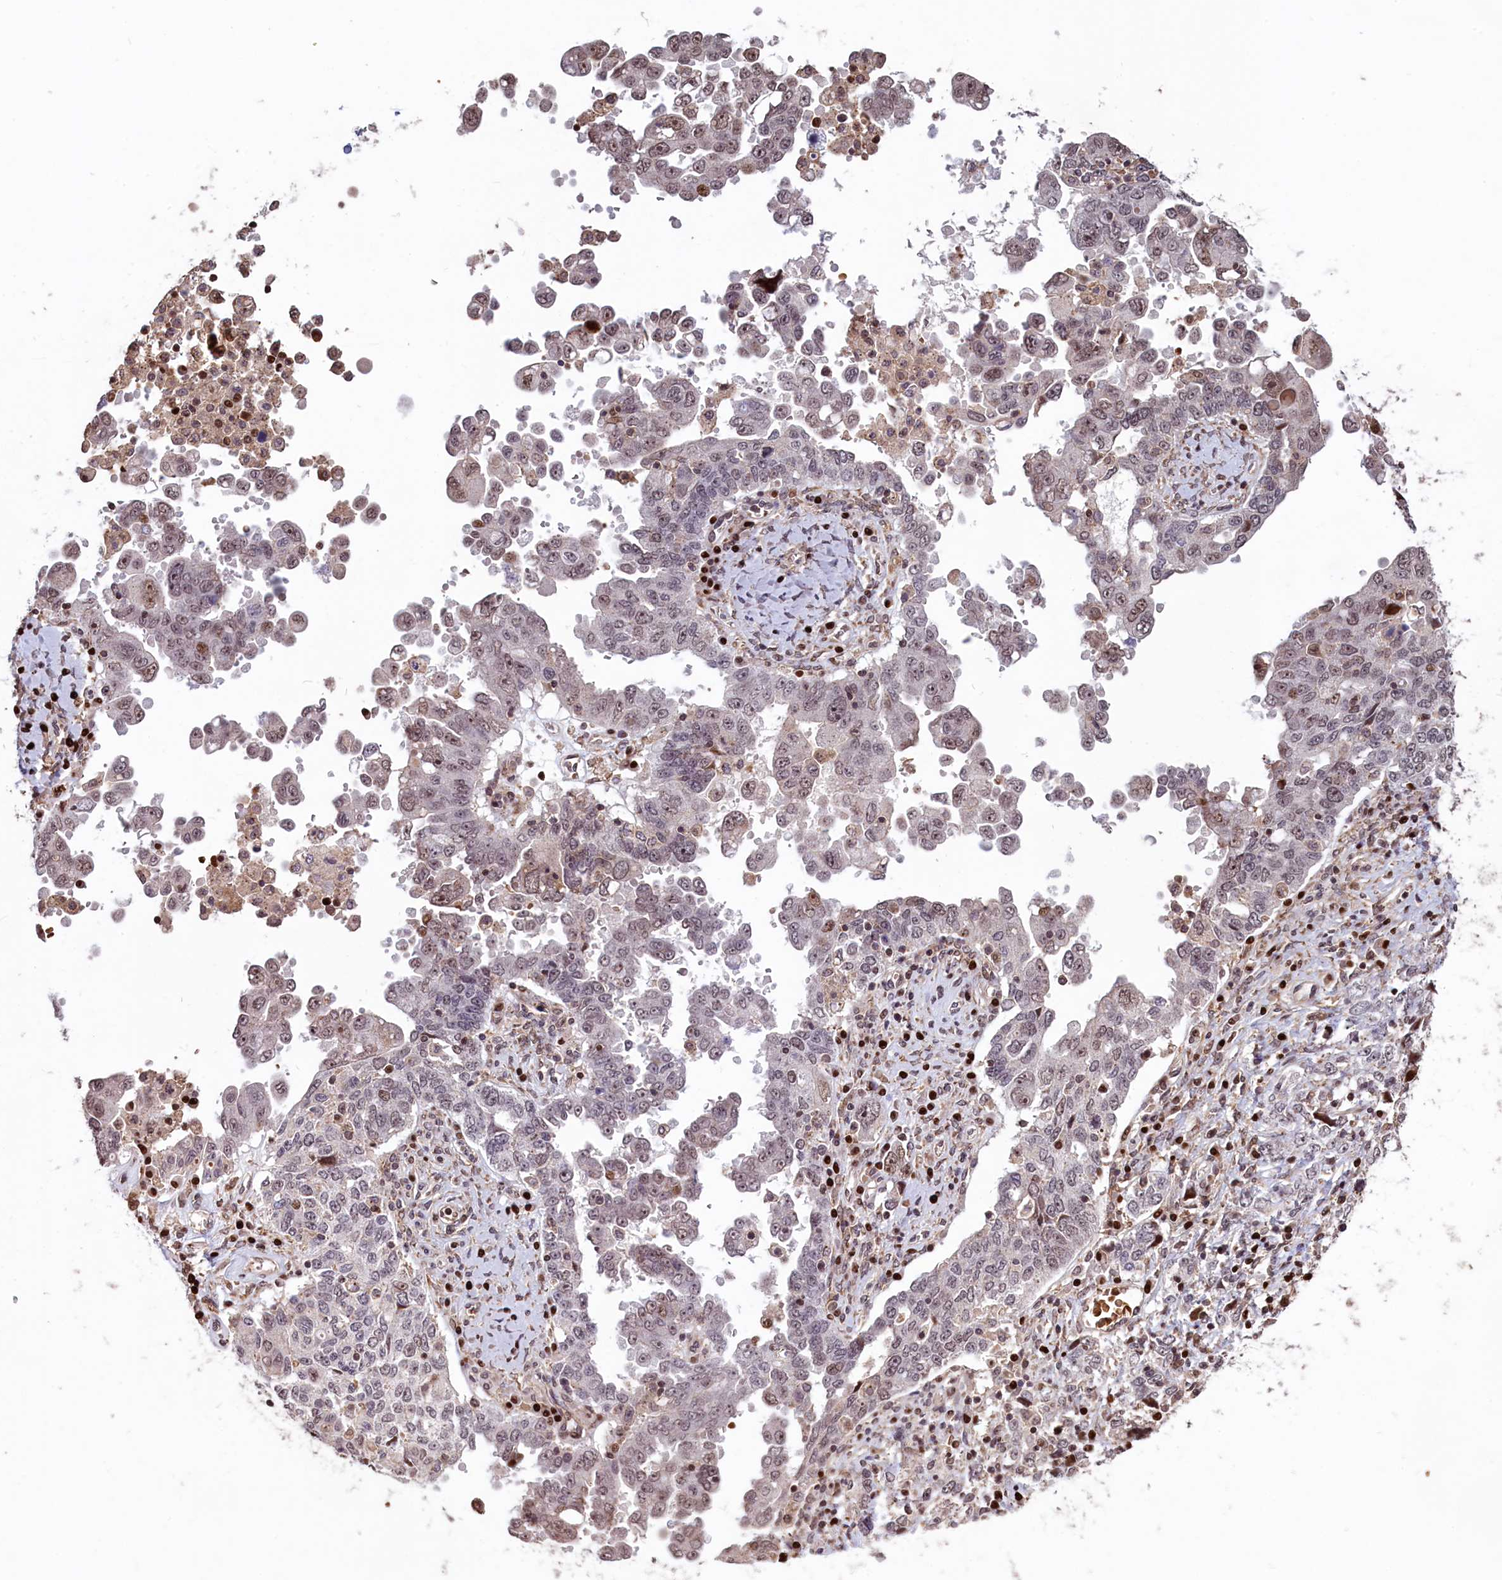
{"staining": {"intensity": "weak", "quantity": ">75%", "location": "nuclear"}, "tissue": "ovarian cancer", "cell_type": "Tumor cells", "image_type": "cancer", "snomed": [{"axis": "morphology", "description": "Carcinoma, endometroid"}, {"axis": "topography", "description": "Ovary"}], "caption": "Human ovarian cancer (endometroid carcinoma) stained with a protein marker displays weak staining in tumor cells.", "gene": "SHFL", "patient": {"sex": "female", "age": 62}}